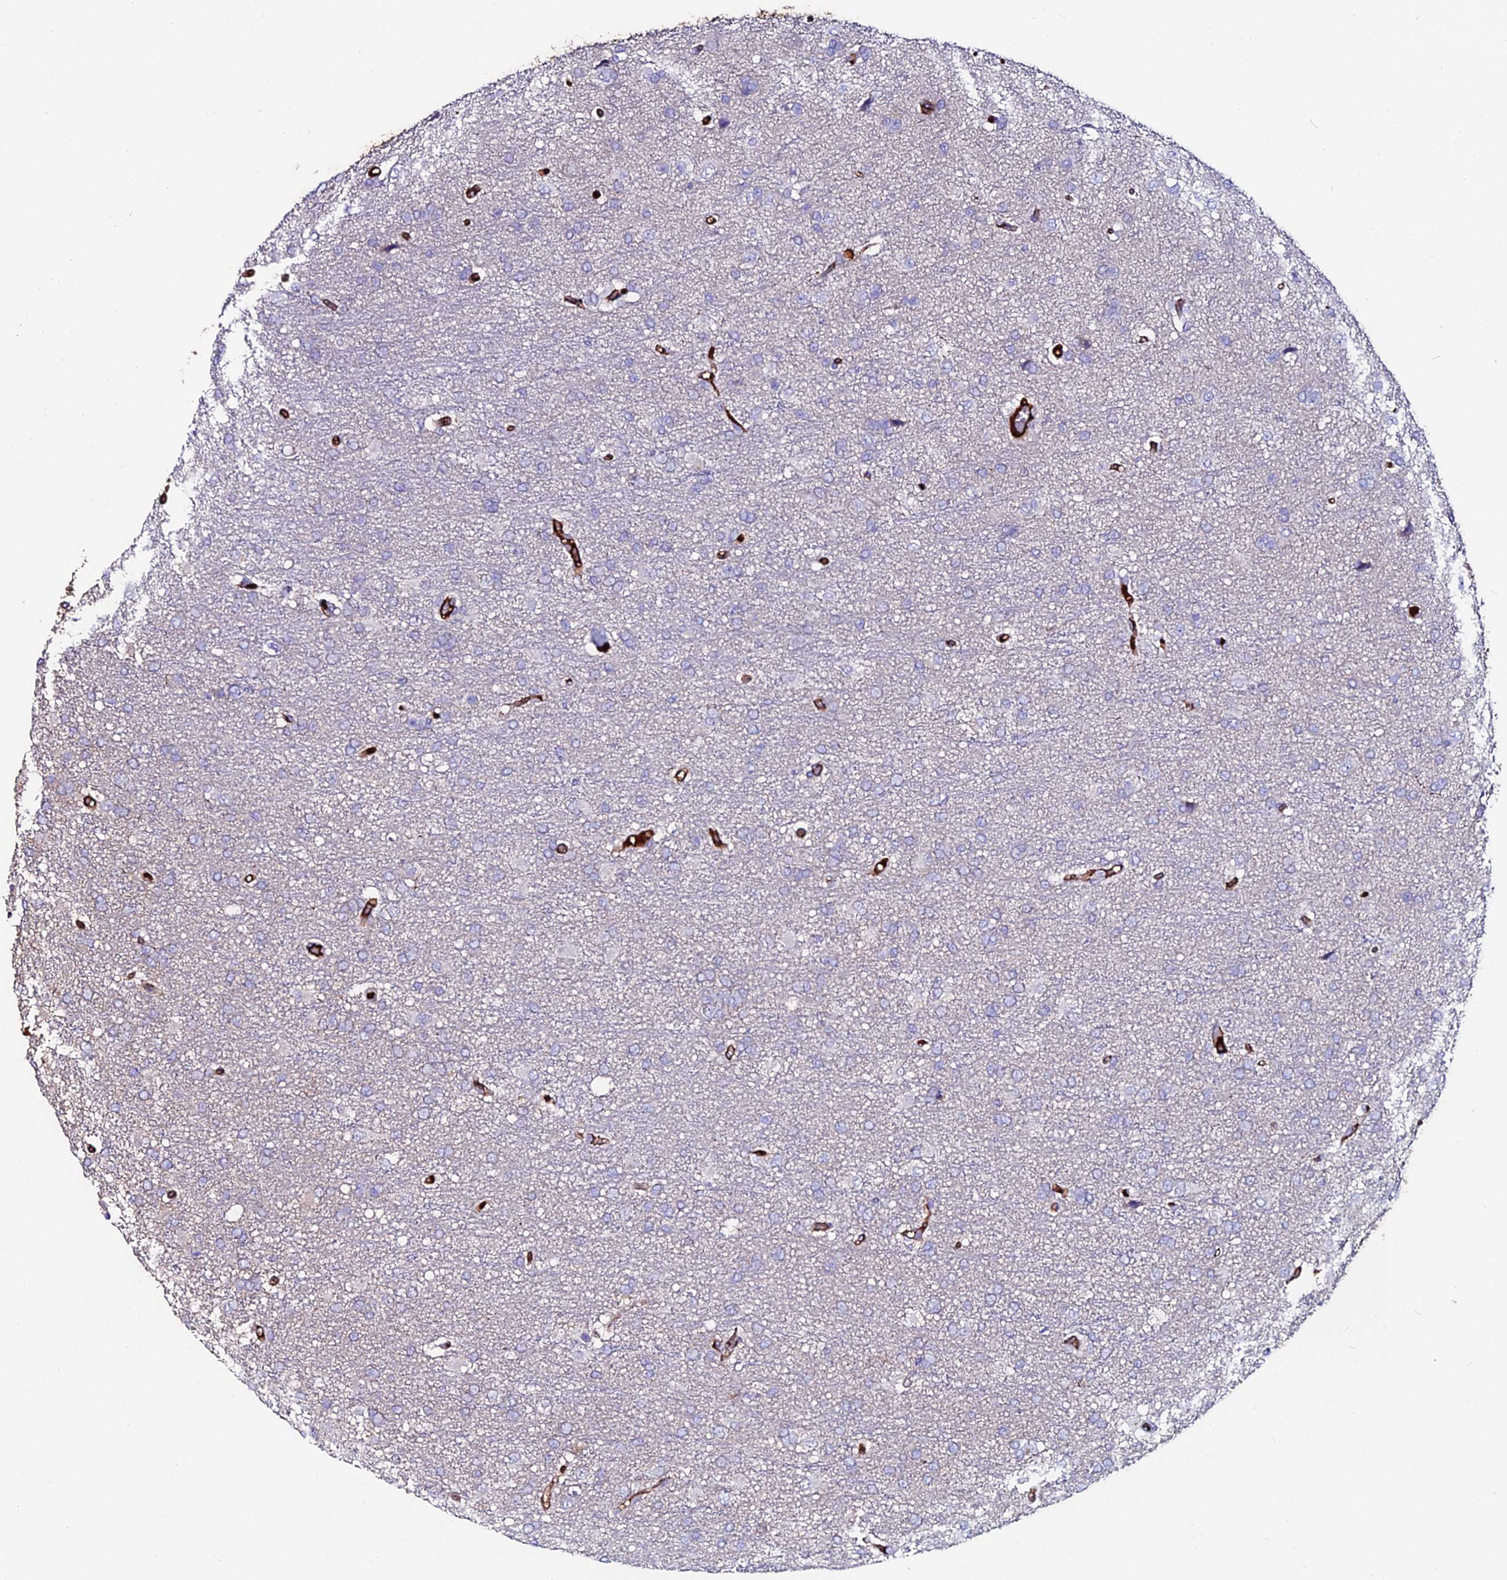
{"staining": {"intensity": "negative", "quantity": "none", "location": "none"}, "tissue": "glioma", "cell_type": "Tumor cells", "image_type": "cancer", "snomed": [{"axis": "morphology", "description": "Glioma, malignant, High grade"}, {"axis": "topography", "description": "Brain"}], "caption": "Tumor cells show no significant staining in malignant glioma (high-grade).", "gene": "SLC25A16", "patient": {"sex": "female", "age": 74}}